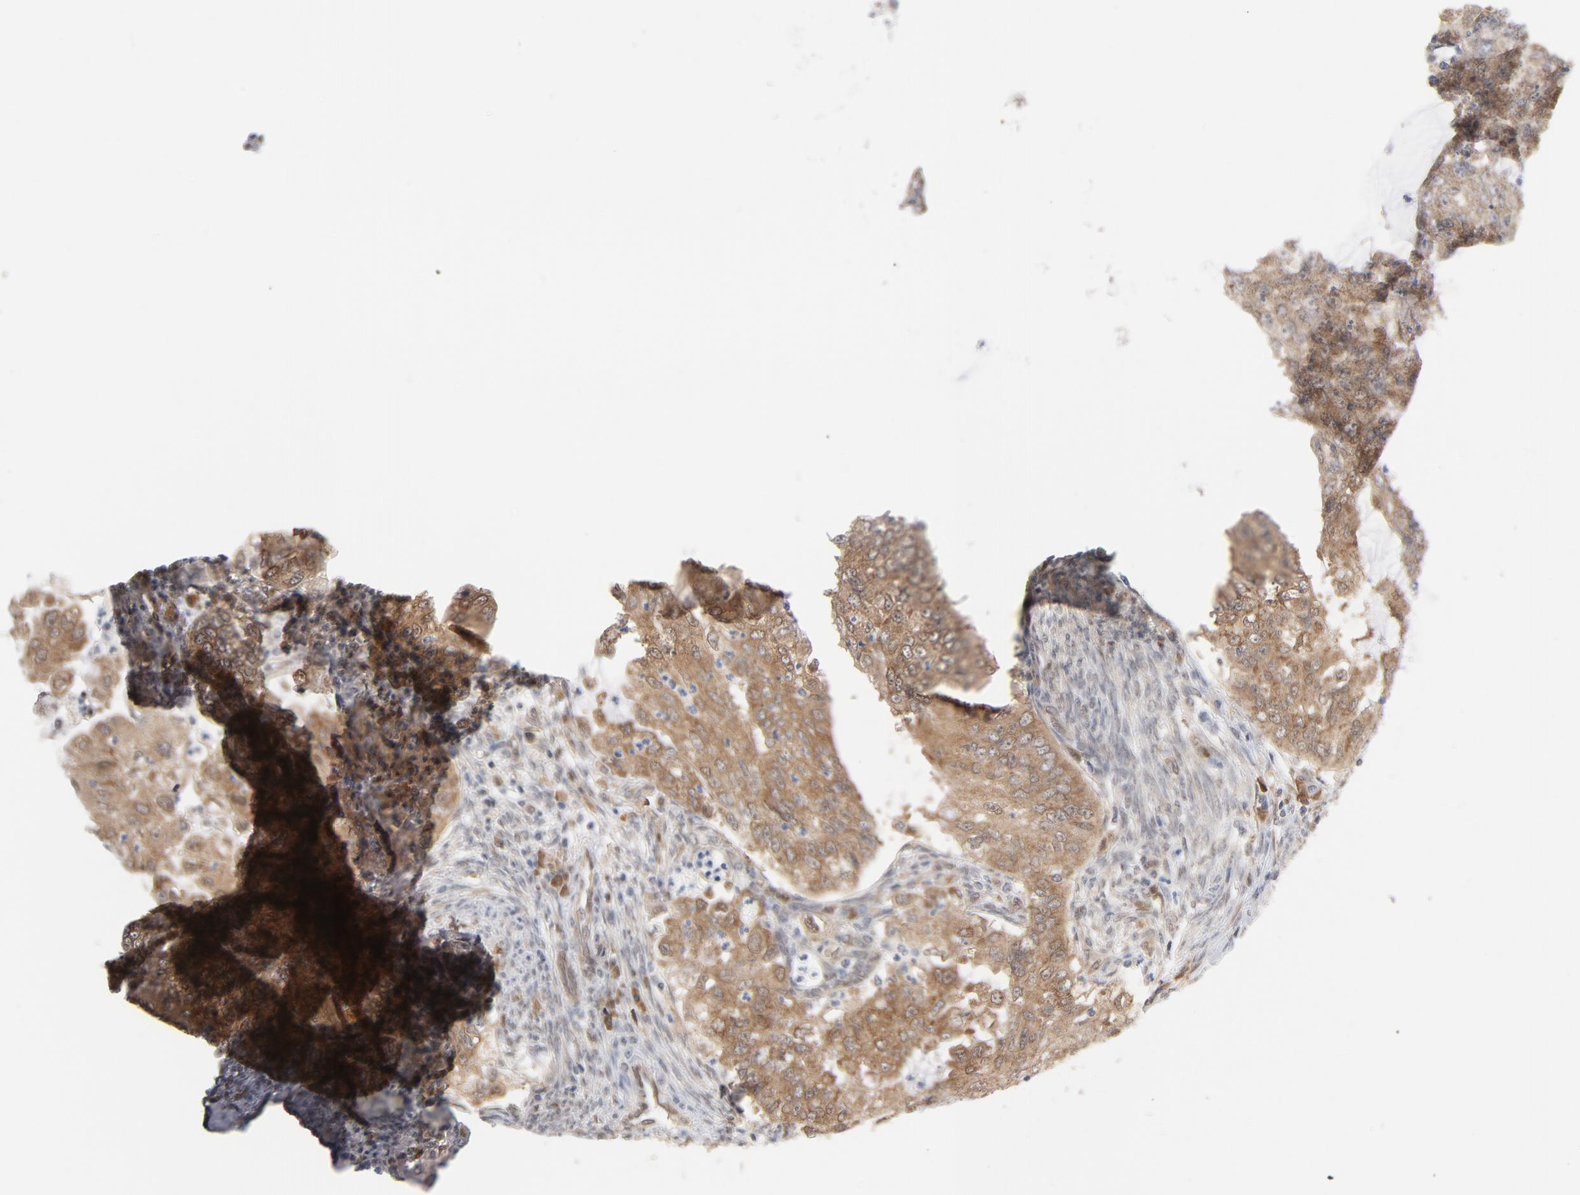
{"staining": {"intensity": "moderate", "quantity": ">75%", "location": "cytoplasmic/membranous"}, "tissue": "endometrial cancer", "cell_type": "Tumor cells", "image_type": "cancer", "snomed": [{"axis": "morphology", "description": "Adenocarcinoma, NOS"}, {"axis": "topography", "description": "Endometrium"}], "caption": "Approximately >75% of tumor cells in human endometrial adenocarcinoma show moderate cytoplasmic/membranous protein staining as visualized by brown immunohistochemical staining.", "gene": "PRDX1", "patient": {"sex": "female", "age": 75}}